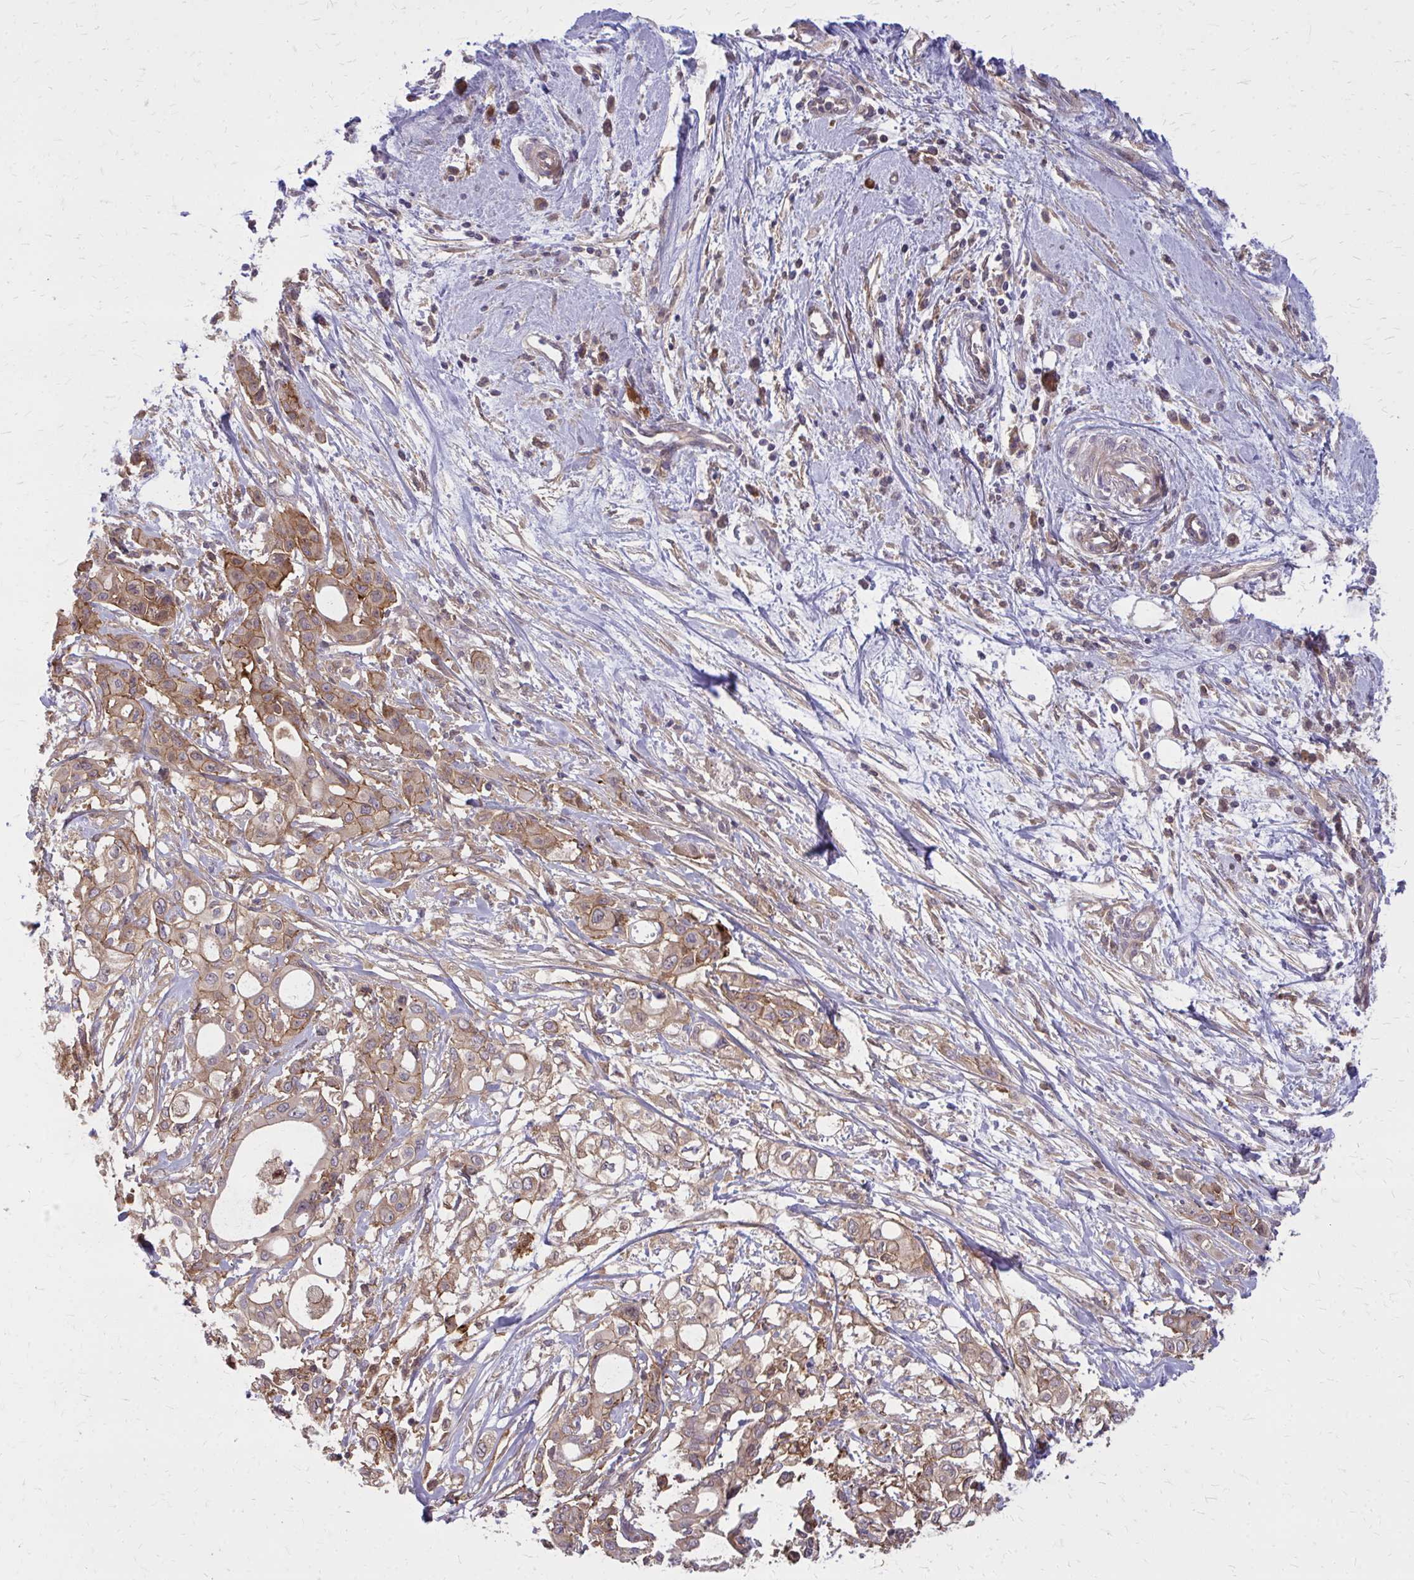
{"staining": {"intensity": "moderate", "quantity": ">75%", "location": "cytoplasmic/membranous"}, "tissue": "pancreatic cancer", "cell_type": "Tumor cells", "image_type": "cancer", "snomed": [{"axis": "morphology", "description": "Adenocarcinoma, NOS"}, {"axis": "topography", "description": "Pancreas"}], "caption": "A high-resolution image shows immunohistochemistry (IHC) staining of pancreatic cancer, which reveals moderate cytoplasmic/membranous positivity in approximately >75% of tumor cells. (DAB IHC, brown staining for protein, blue staining for nuclei).", "gene": "OXNAD1", "patient": {"sex": "female", "age": 68}}